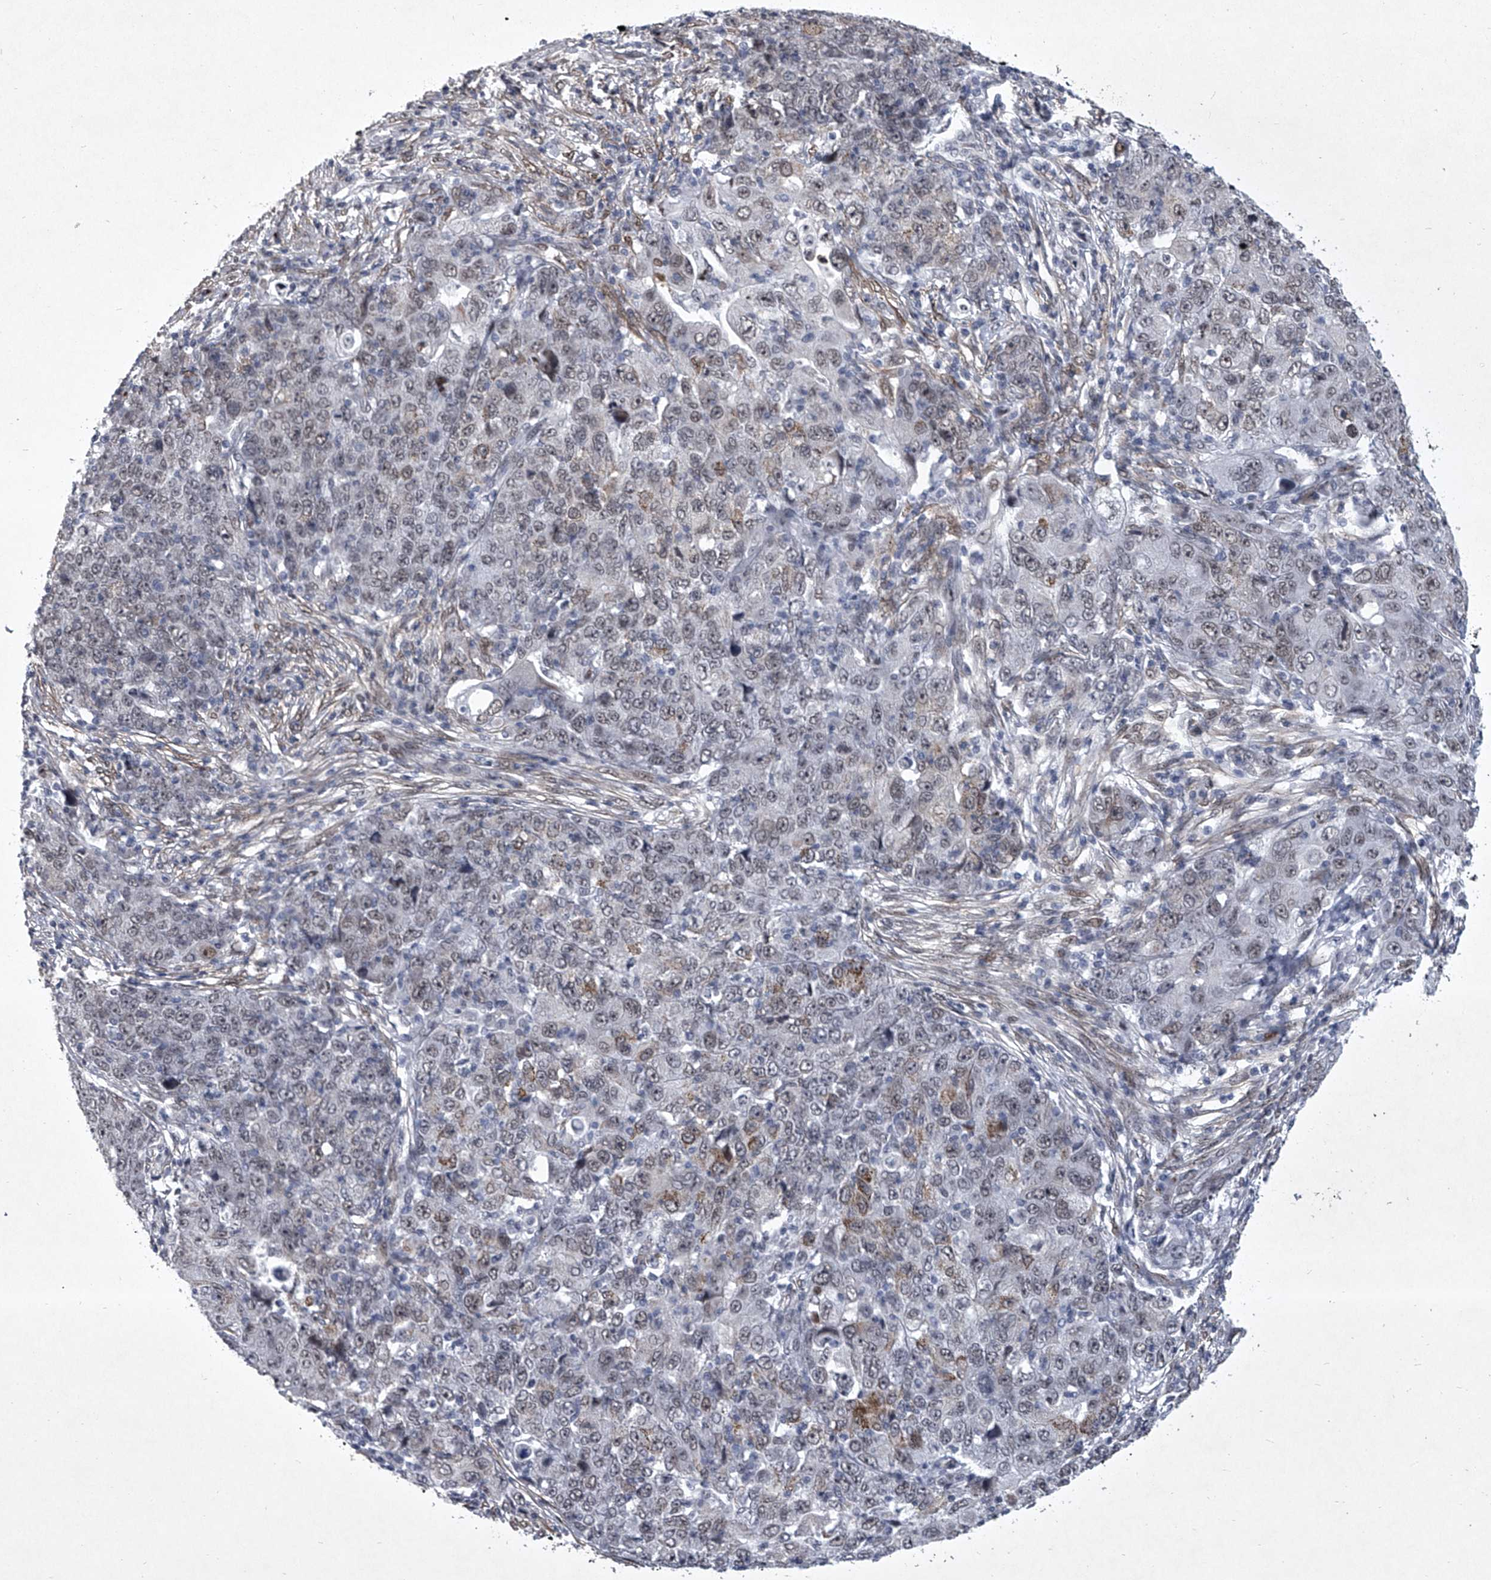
{"staining": {"intensity": "moderate", "quantity": "<25%", "location": "cytoplasmic/membranous,nuclear"}, "tissue": "ovarian cancer", "cell_type": "Tumor cells", "image_type": "cancer", "snomed": [{"axis": "morphology", "description": "Carcinoma, endometroid"}, {"axis": "topography", "description": "Ovary"}], "caption": "Immunohistochemistry (IHC) histopathology image of neoplastic tissue: human ovarian cancer stained using immunohistochemistry shows low levels of moderate protein expression localized specifically in the cytoplasmic/membranous and nuclear of tumor cells, appearing as a cytoplasmic/membranous and nuclear brown color.", "gene": "MLLT1", "patient": {"sex": "female", "age": 42}}